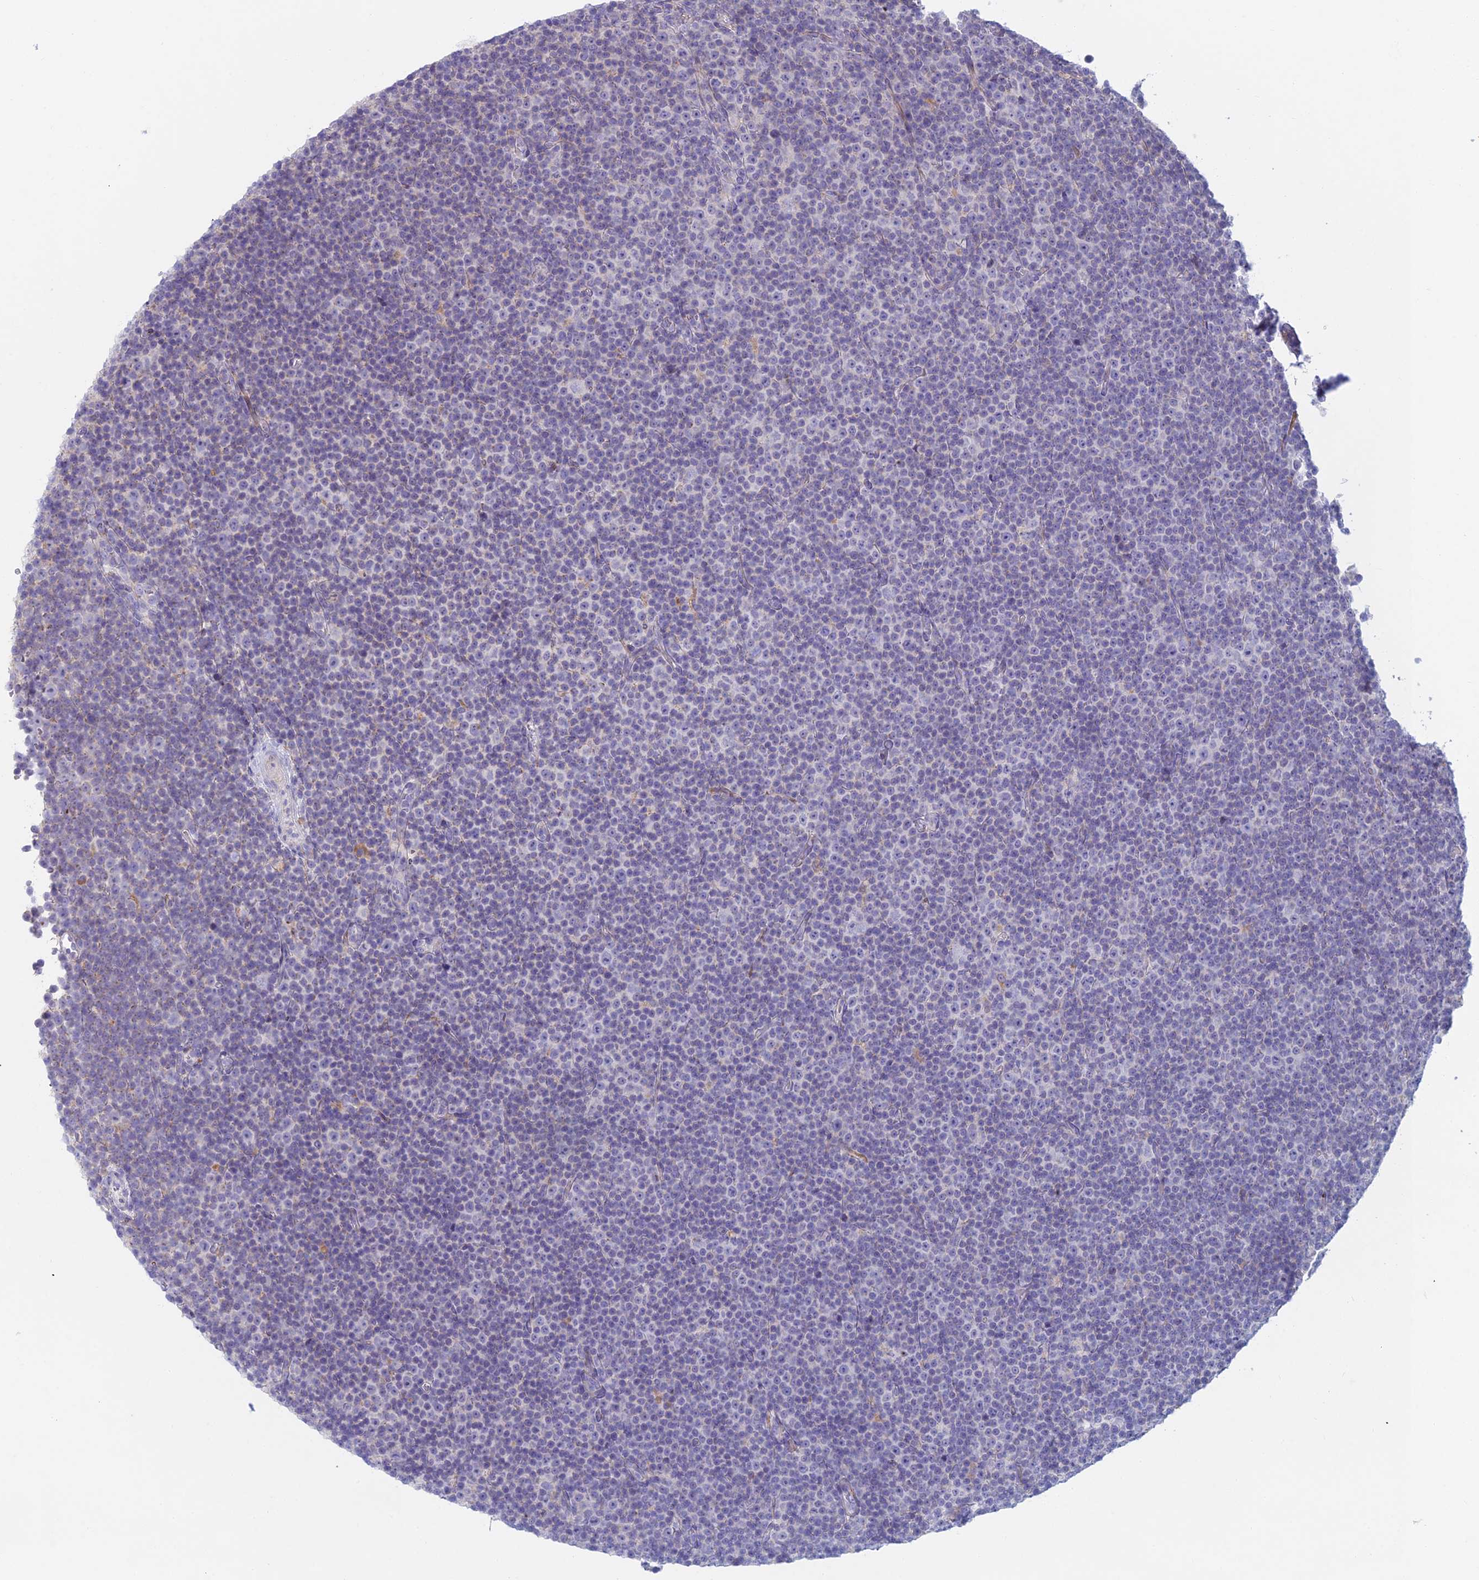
{"staining": {"intensity": "negative", "quantity": "none", "location": "none"}, "tissue": "lymphoma", "cell_type": "Tumor cells", "image_type": "cancer", "snomed": [{"axis": "morphology", "description": "Malignant lymphoma, non-Hodgkin's type, Low grade"}, {"axis": "topography", "description": "Lymph node"}], "caption": "Protein analysis of lymphoma reveals no significant expression in tumor cells.", "gene": "FERD3L", "patient": {"sex": "female", "age": 67}}